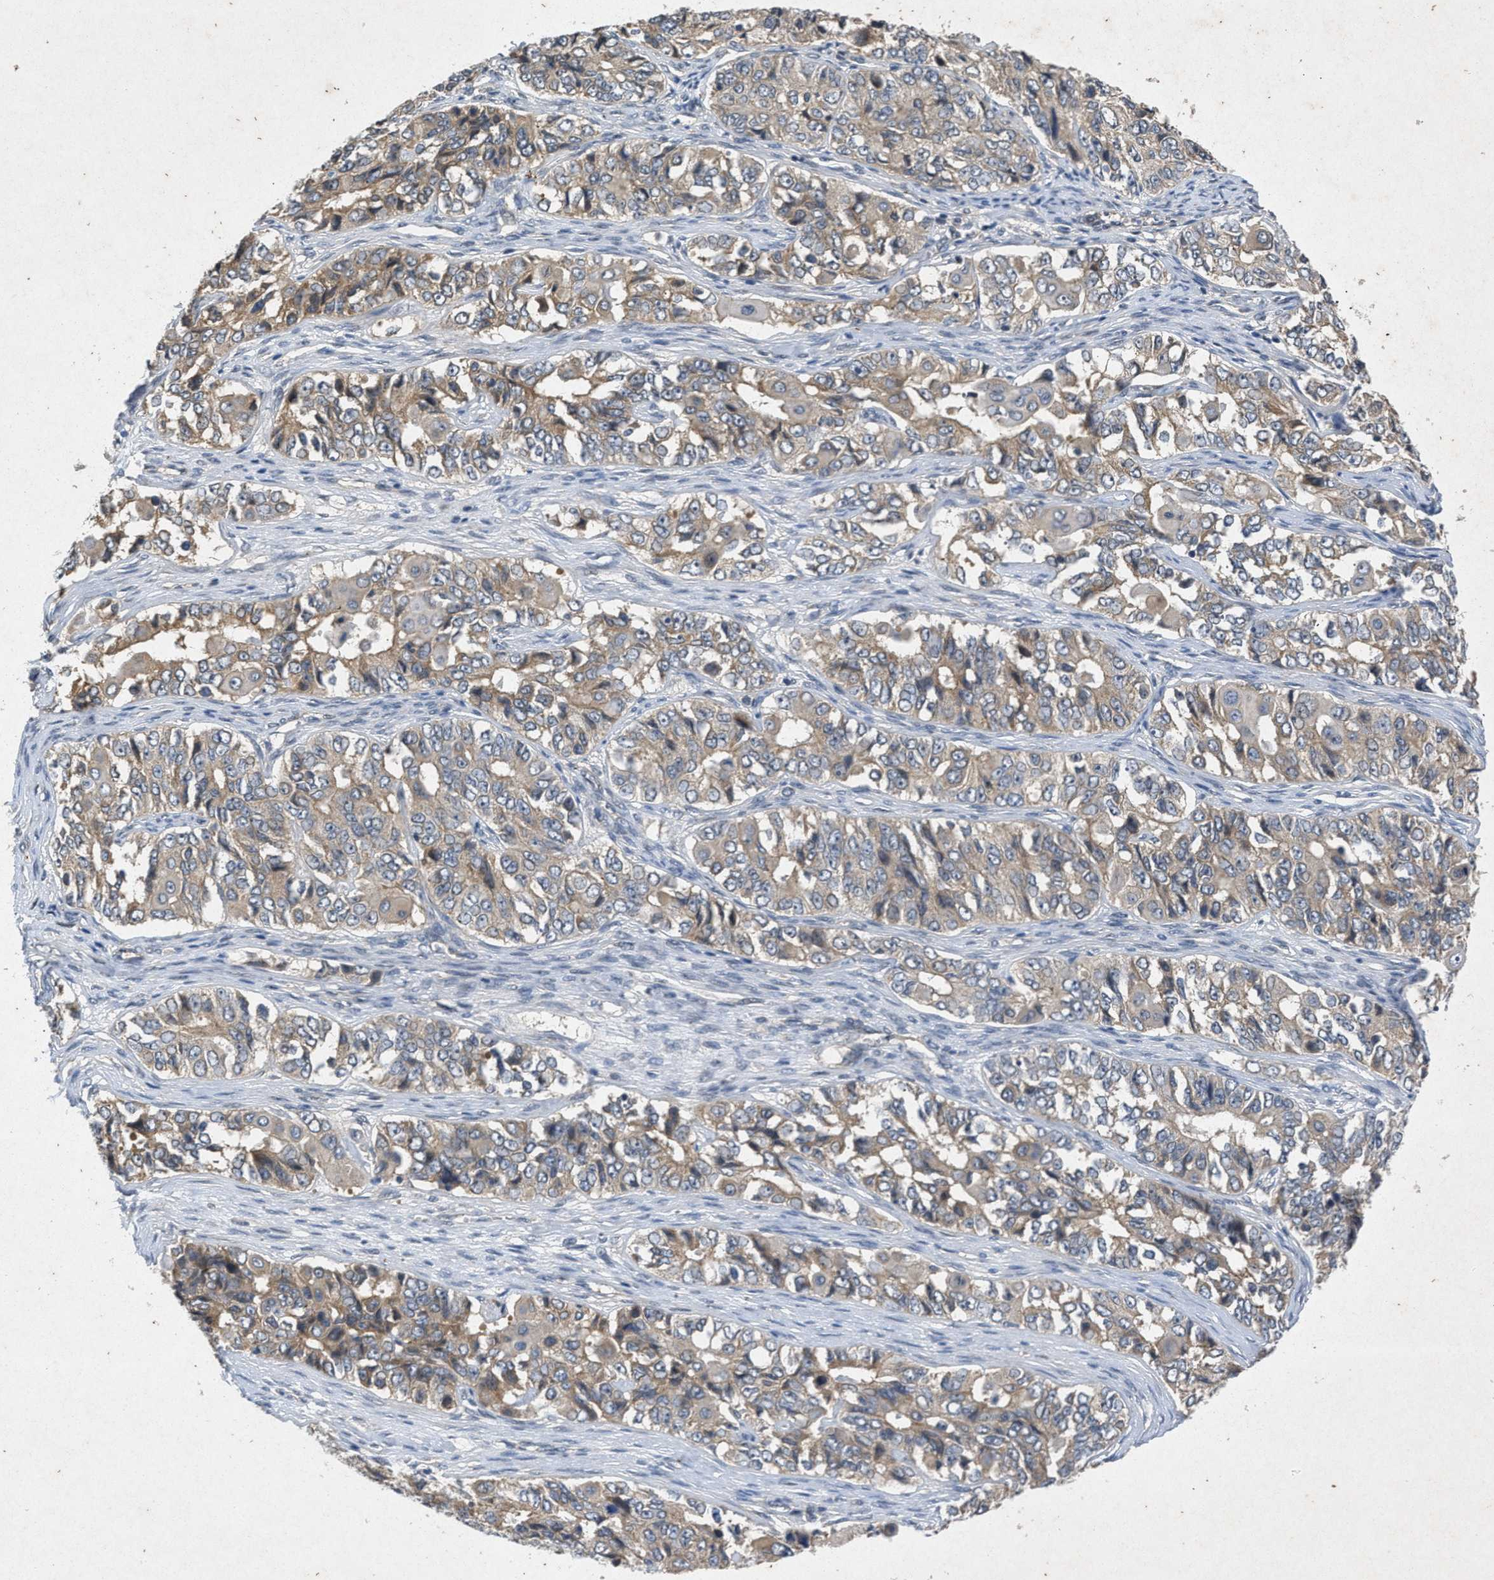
{"staining": {"intensity": "moderate", "quantity": "25%-75%", "location": "cytoplasmic/membranous"}, "tissue": "ovarian cancer", "cell_type": "Tumor cells", "image_type": "cancer", "snomed": [{"axis": "morphology", "description": "Carcinoma, endometroid"}, {"axis": "topography", "description": "Ovary"}], "caption": "Immunohistochemistry of human ovarian cancer (endometroid carcinoma) reveals medium levels of moderate cytoplasmic/membranous positivity in approximately 25%-75% of tumor cells.", "gene": "PRKG2", "patient": {"sex": "female", "age": 51}}